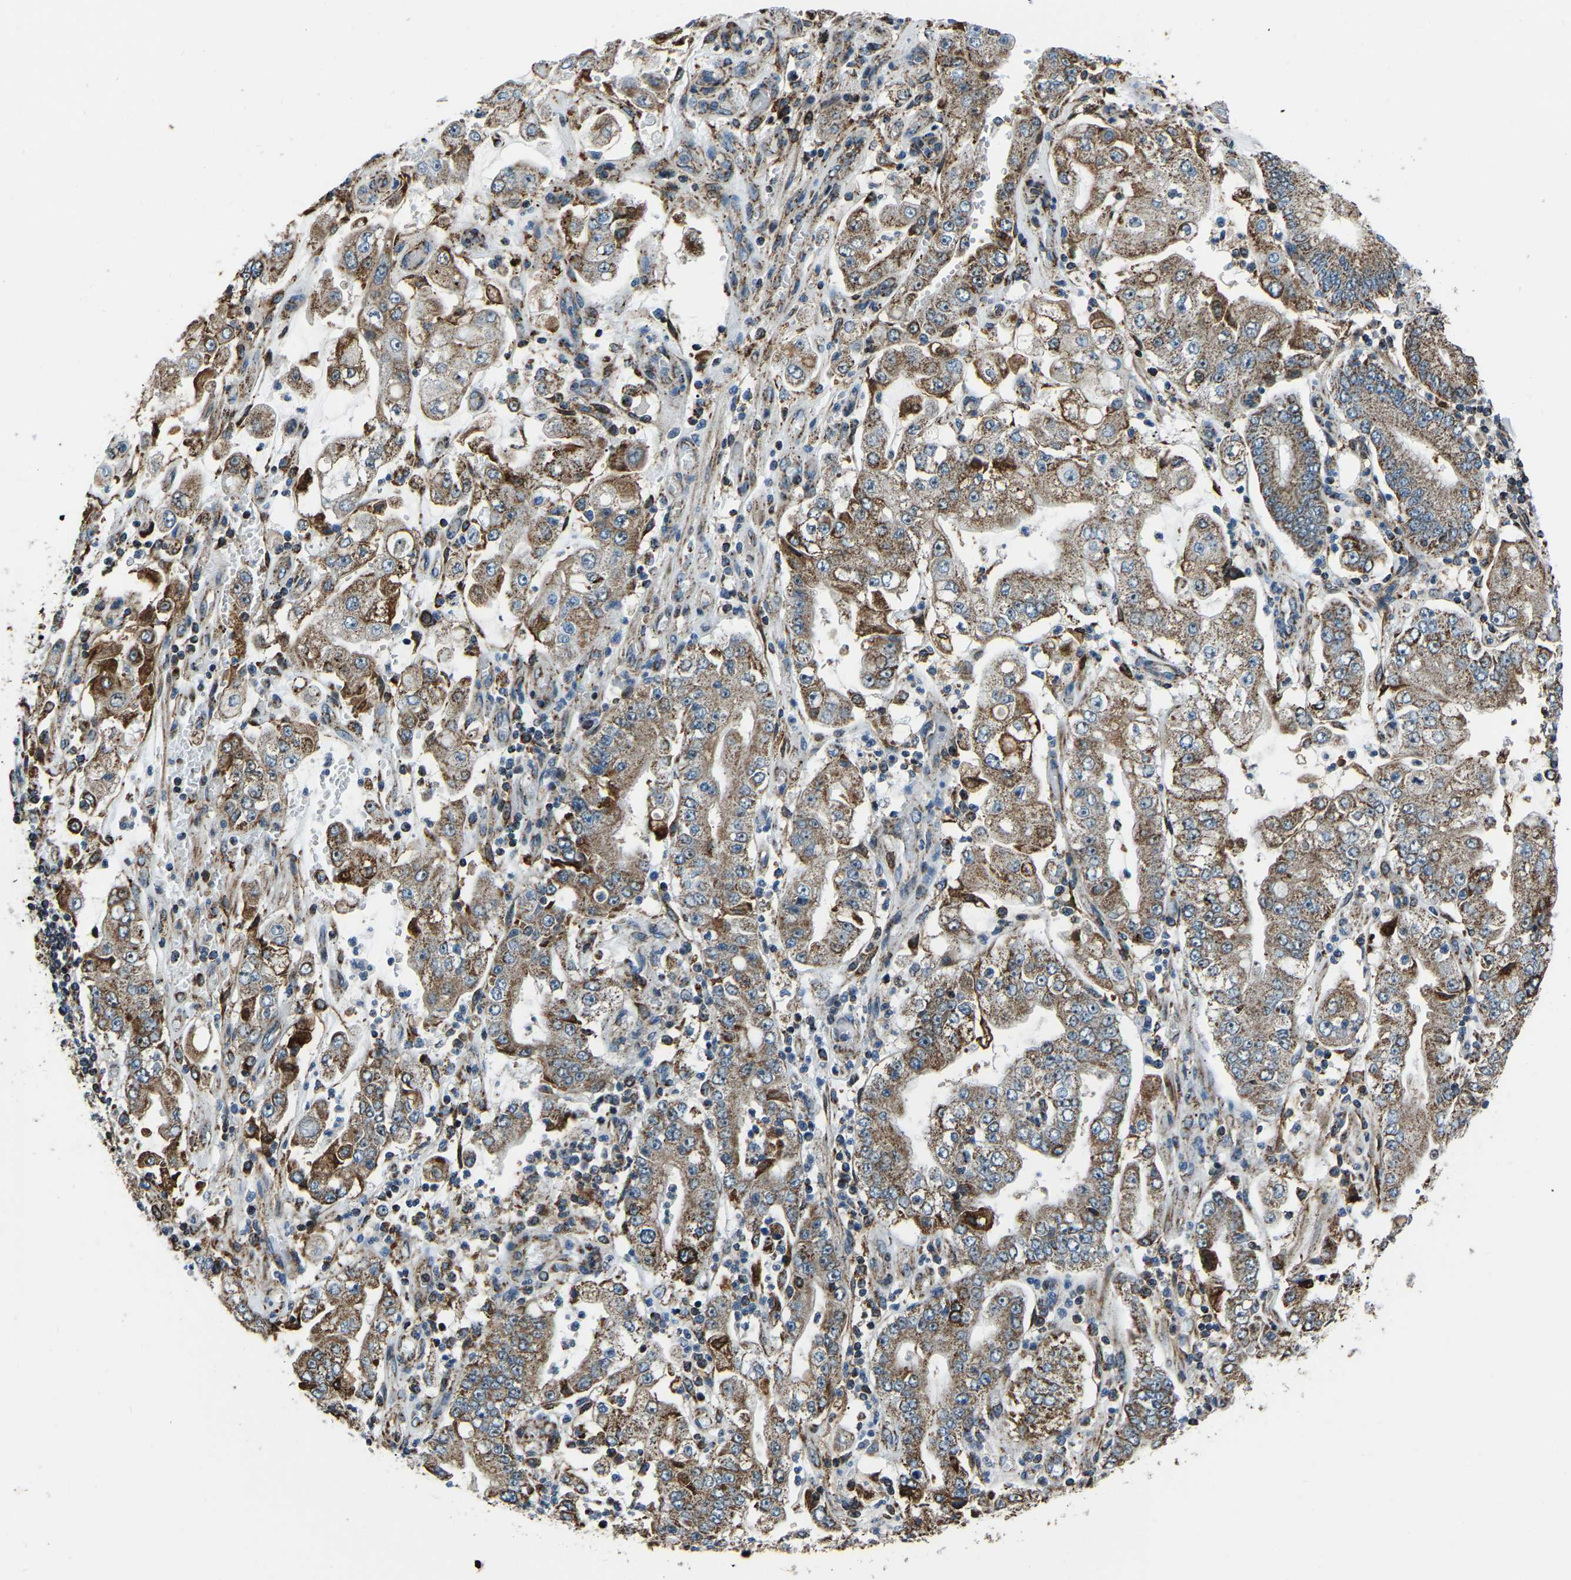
{"staining": {"intensity": "strong", "quantity": ">75%", "location": "cytoplasmic/membranous"}, "tissue": "stomach cancer", "cell_type": "Tumor cells", "image_type": "cancer", "snomed": [{"axis": "morphology", "description": "Adenocarcinoma, NOS"}, {"axis": "topography", "description": "Stomach"}], "caption": "High-magnification brightfield microscopy of stomach adenocarcinoma stained with DAB (3,3'-diaminobenzidine) (brown) and counterstained with hematoxylin (blue). tumor cells exhibit strong cytoplasmic/membranous expression is appreciated in approximately>75% of cells. (Stains: DAB in brown, nuclei in blue, Microscopy: brightfield microscopy at high magnification).", "gene": "RBM33", "patient": {"sex": "male", "age": 76}}